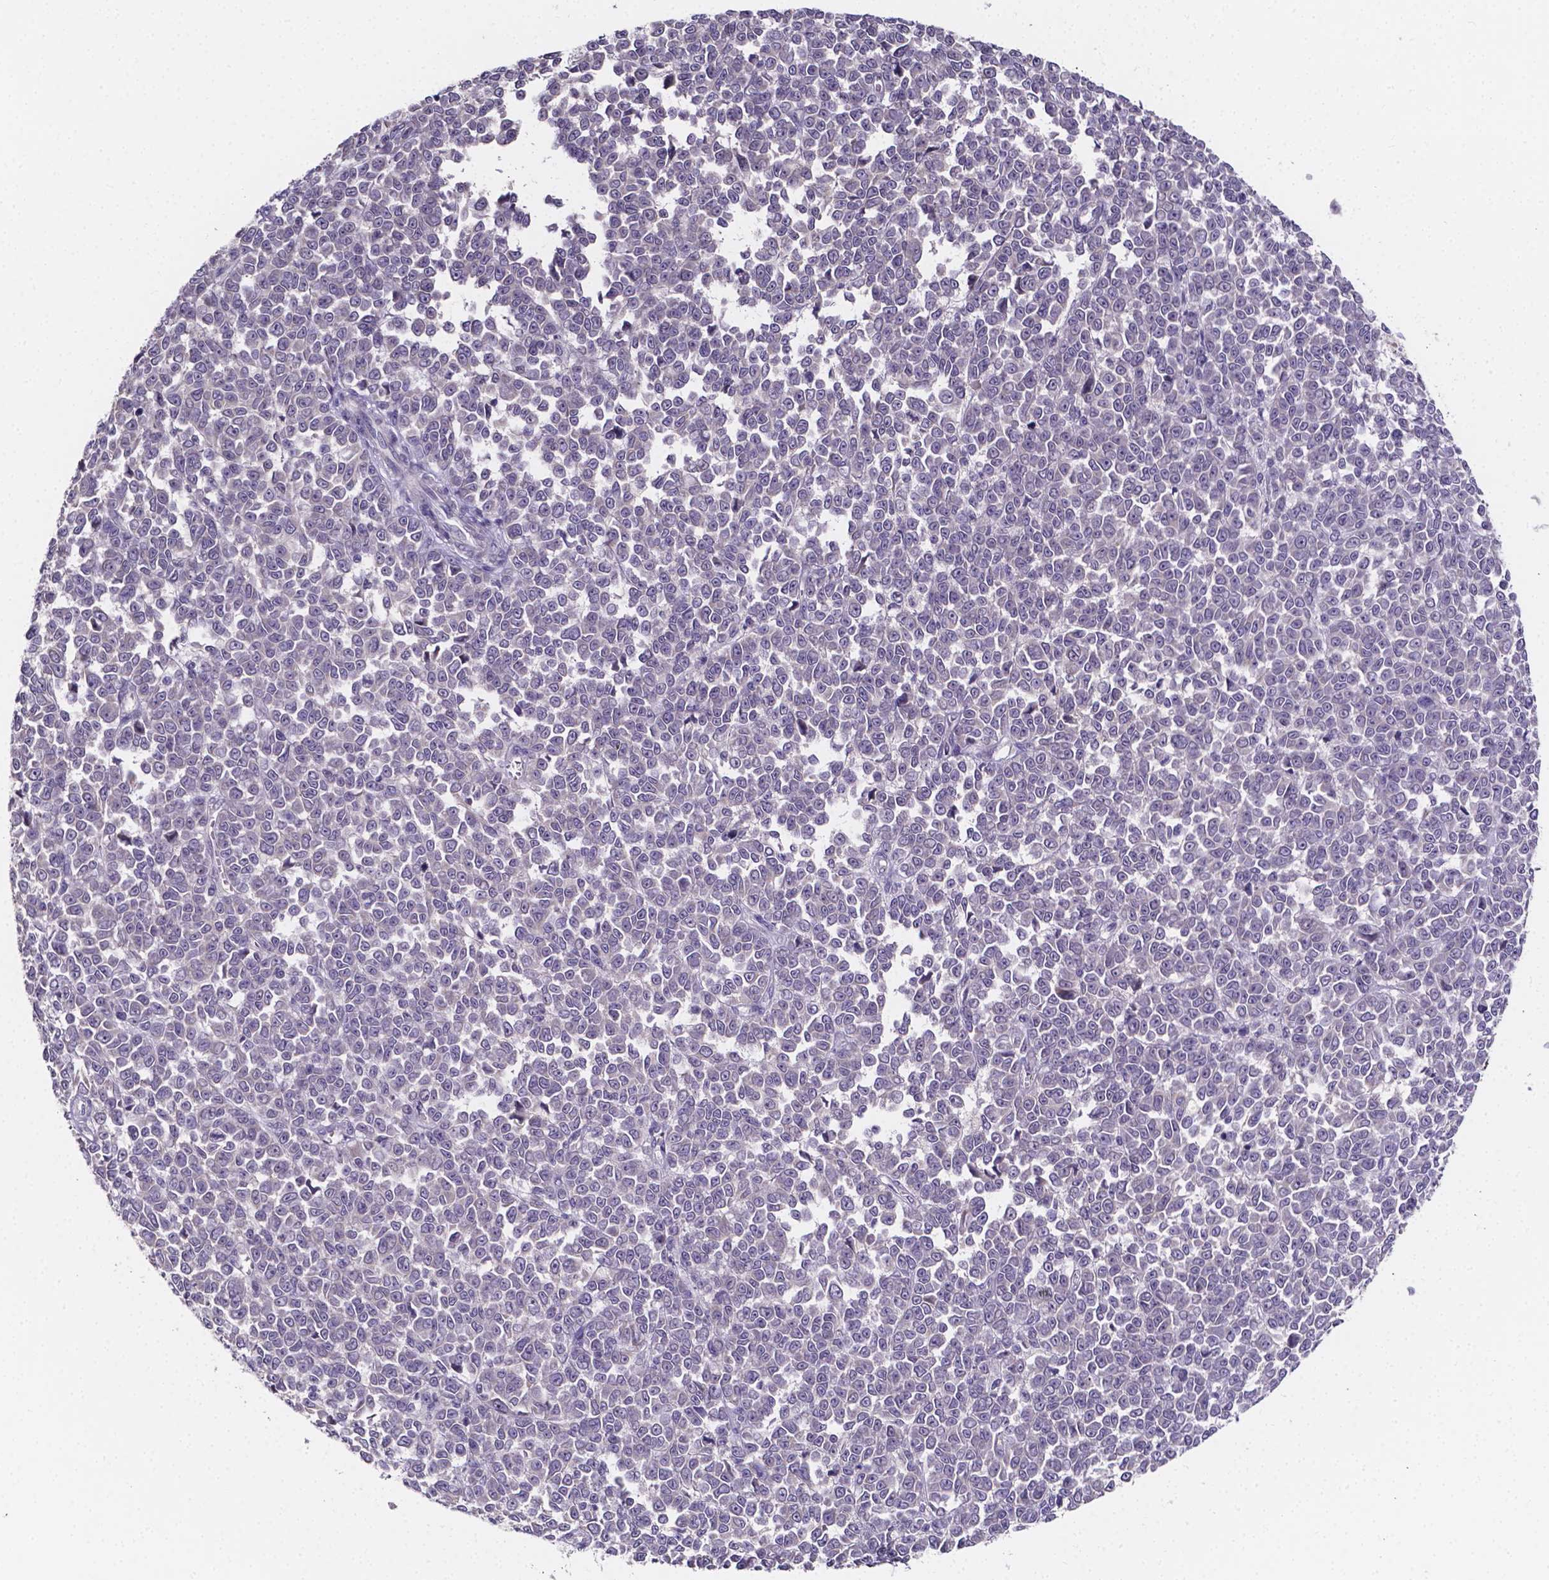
{"staining": {"intensity": "negative", "quantity": "none", "location": "none"}, "tissue": "melanoma", "cell_type": "Tumor cells", "image_type": "cancer", "snomed": [{"axis": "morphology", "description": "Malignant melanoma, NOS"}, {"axis": "topography", "description": "Skin"}], "caption": "DAB immunohistochemical staining of malignant melanoma demonstrates no significant positivity in tumor cells.", "gene": "SPOCD1", "patient": {"sex": "female", "age": 95}}